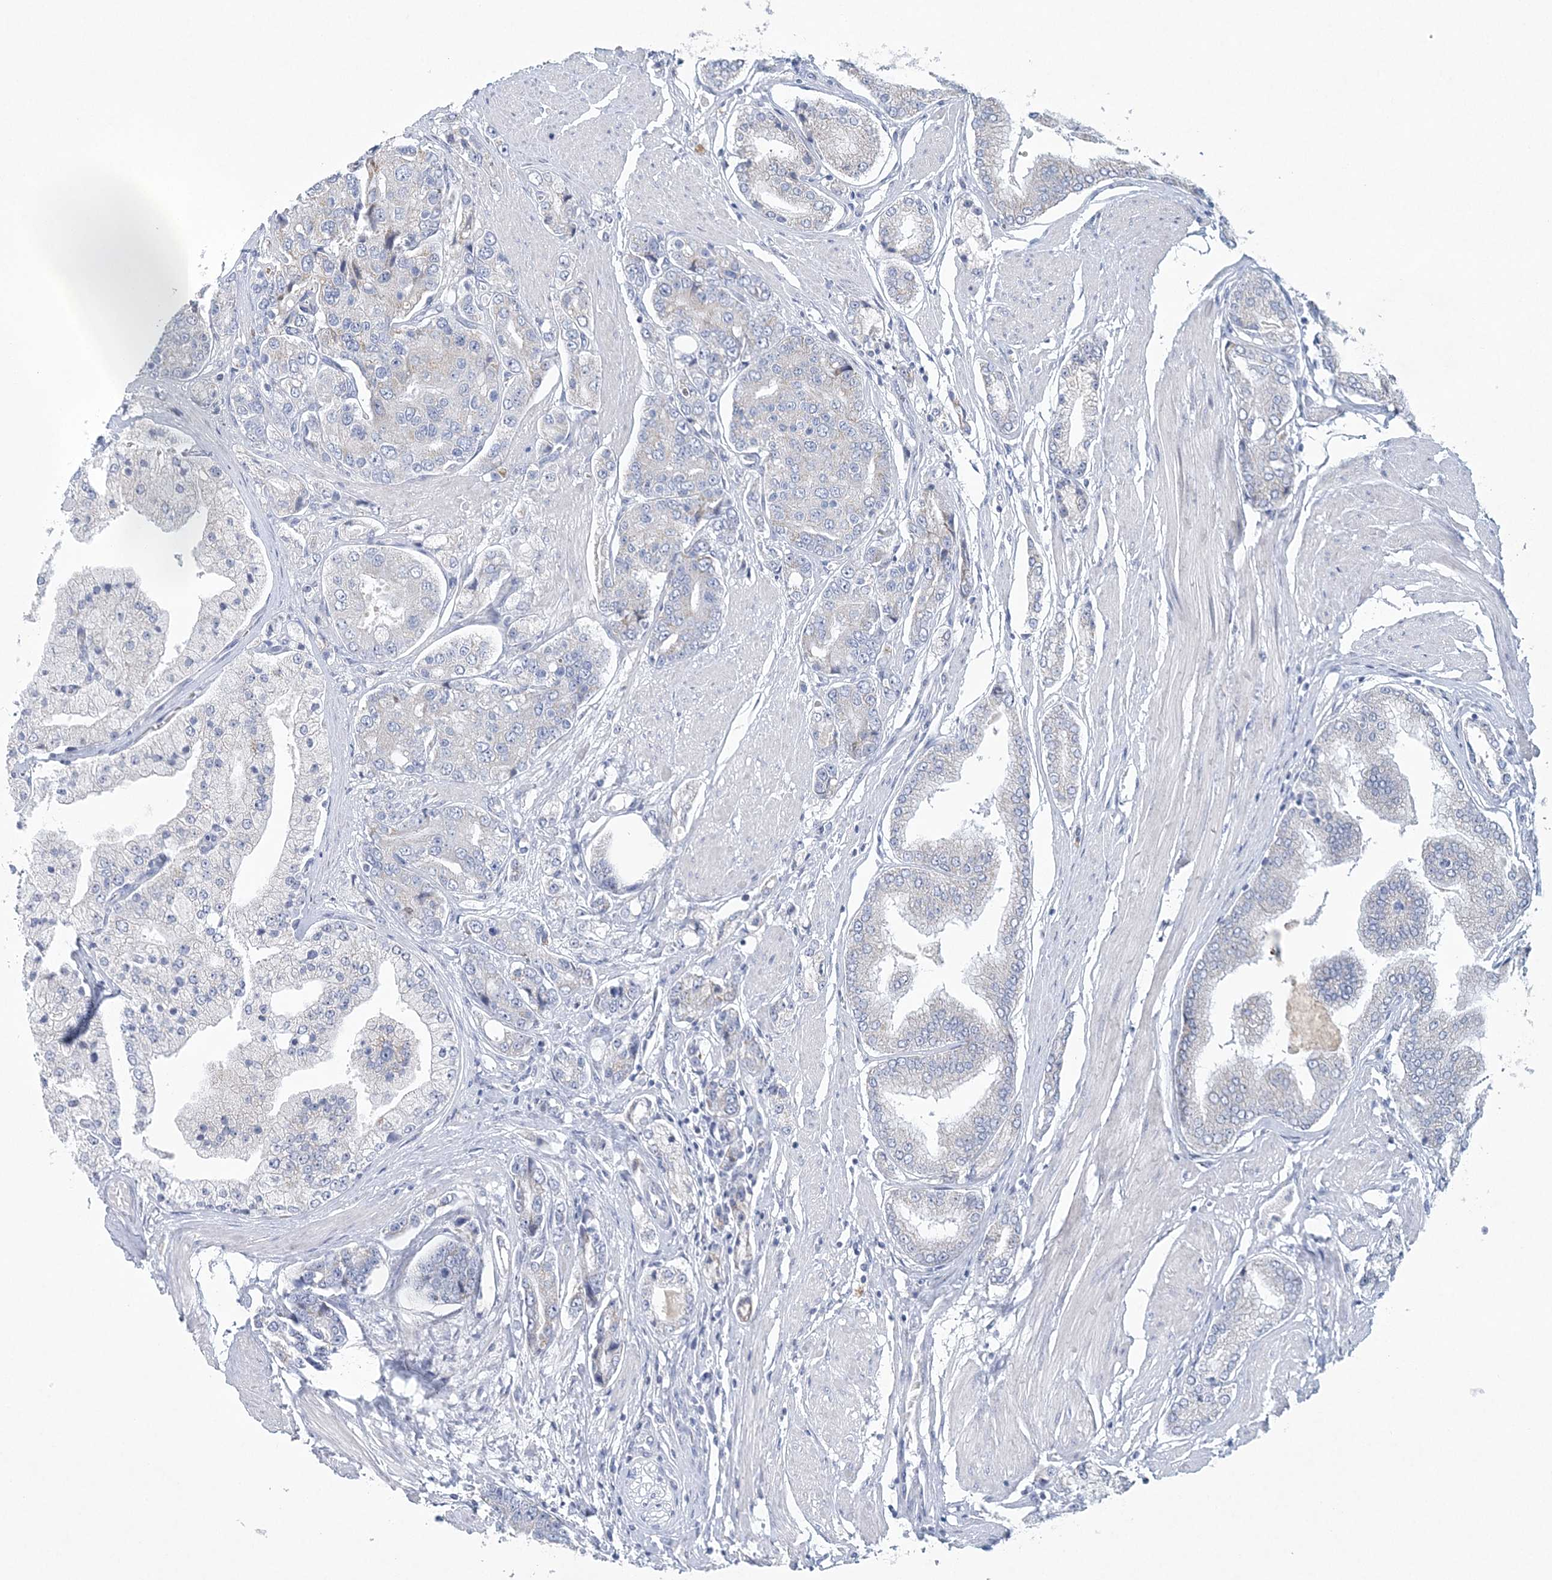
{"staining": {"intensity": "negative", "quantity": "none", "location": "none"}, "tissue": "prostate cancer", "cell_type": "Tumor cells", "image_type": "cancer", "snomed": [{"axis": "morphology", "description": "Adenocarcinoma, High grade"}, {"axis": "topography", "description": "Prostate"}], "caption": "Immunohistochemistry histopathology image of neoplastic tissue: human high-grade adenocarcinoma (prostate) stained with DAB (3,3'-diaminobenzidine) demonstrates no significant protein expression in tumor cells. Brightfield microscopy of immunohistochemistry stained with DAB (3,3'-diaminobenzidine) (brown) and hematoxylin (blue), captured at high magnification.", "gene": "NIPAL1", "patient": {"sex": "male", "age": 50}}